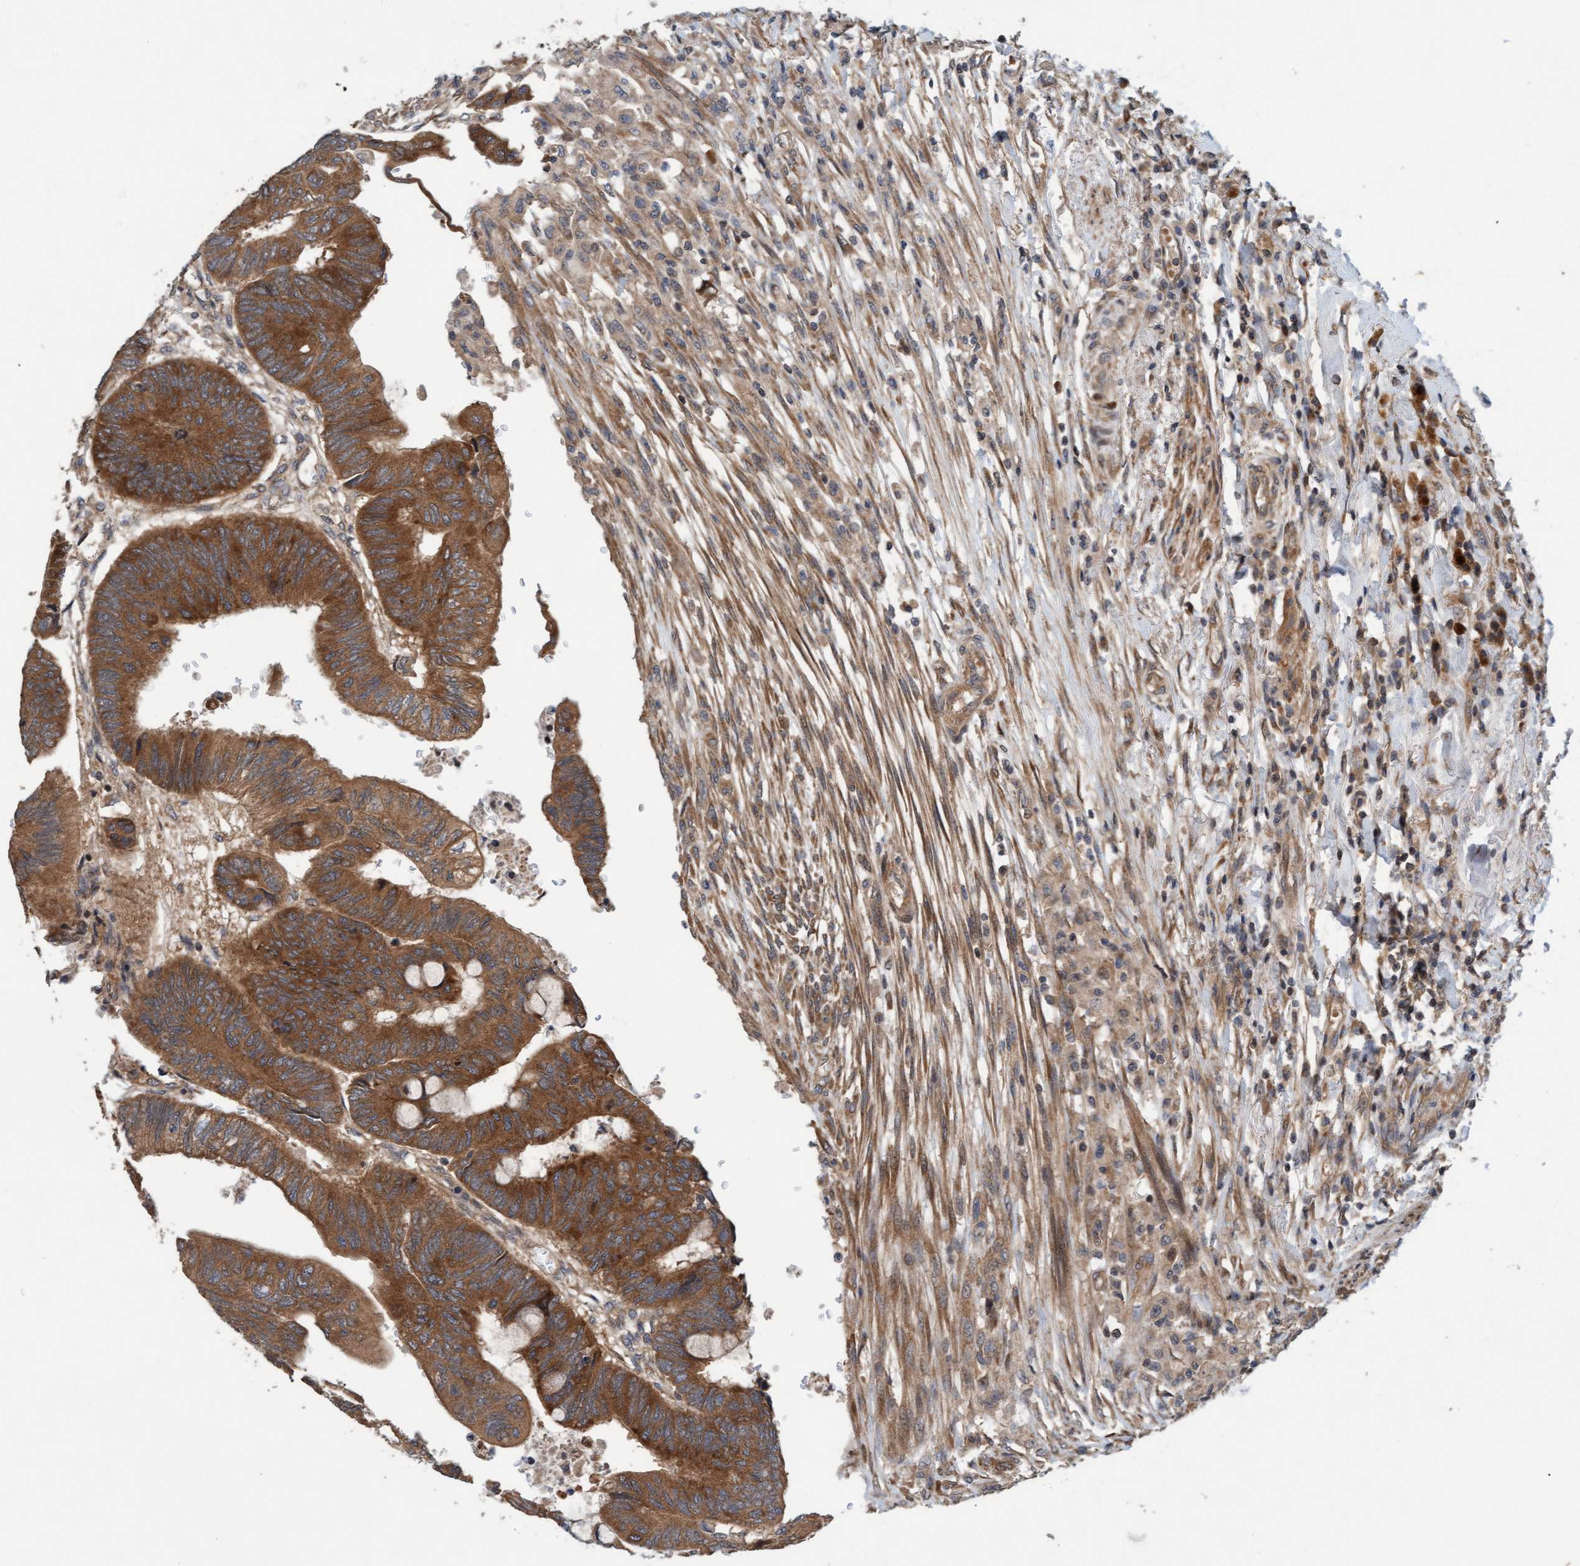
{"staining": {"intensity": "strong", "quantity": ">75%", "location": "cytoplasmic/membranous"}, "tissue": "colorectal cancer", "cell_type": "Tumor cells", "image_type": "cancer", "snomed": [{"axis": "morphology", "description": "Normal tissue, NOS"}, {"axis": "morphology", "description": "Adenocarcinoma, NOS"}, {"axis": "topography", "description": "Rectum"}, {"axis": "topography", "description": "Peripheral nerve tissue"}], "caption": "High-power microscopy captured an immunohistochemistry (IHC) photomicrograph of colorectal adenocarcinoma, revealing strong cytoplasmic/membranous expression in approximately >75% of tumor cells. The protein is shown in brown color, while the nuclei are stained blue.", "gene": "MLXIP", "patient": {"sex": "male", "age": 92}}